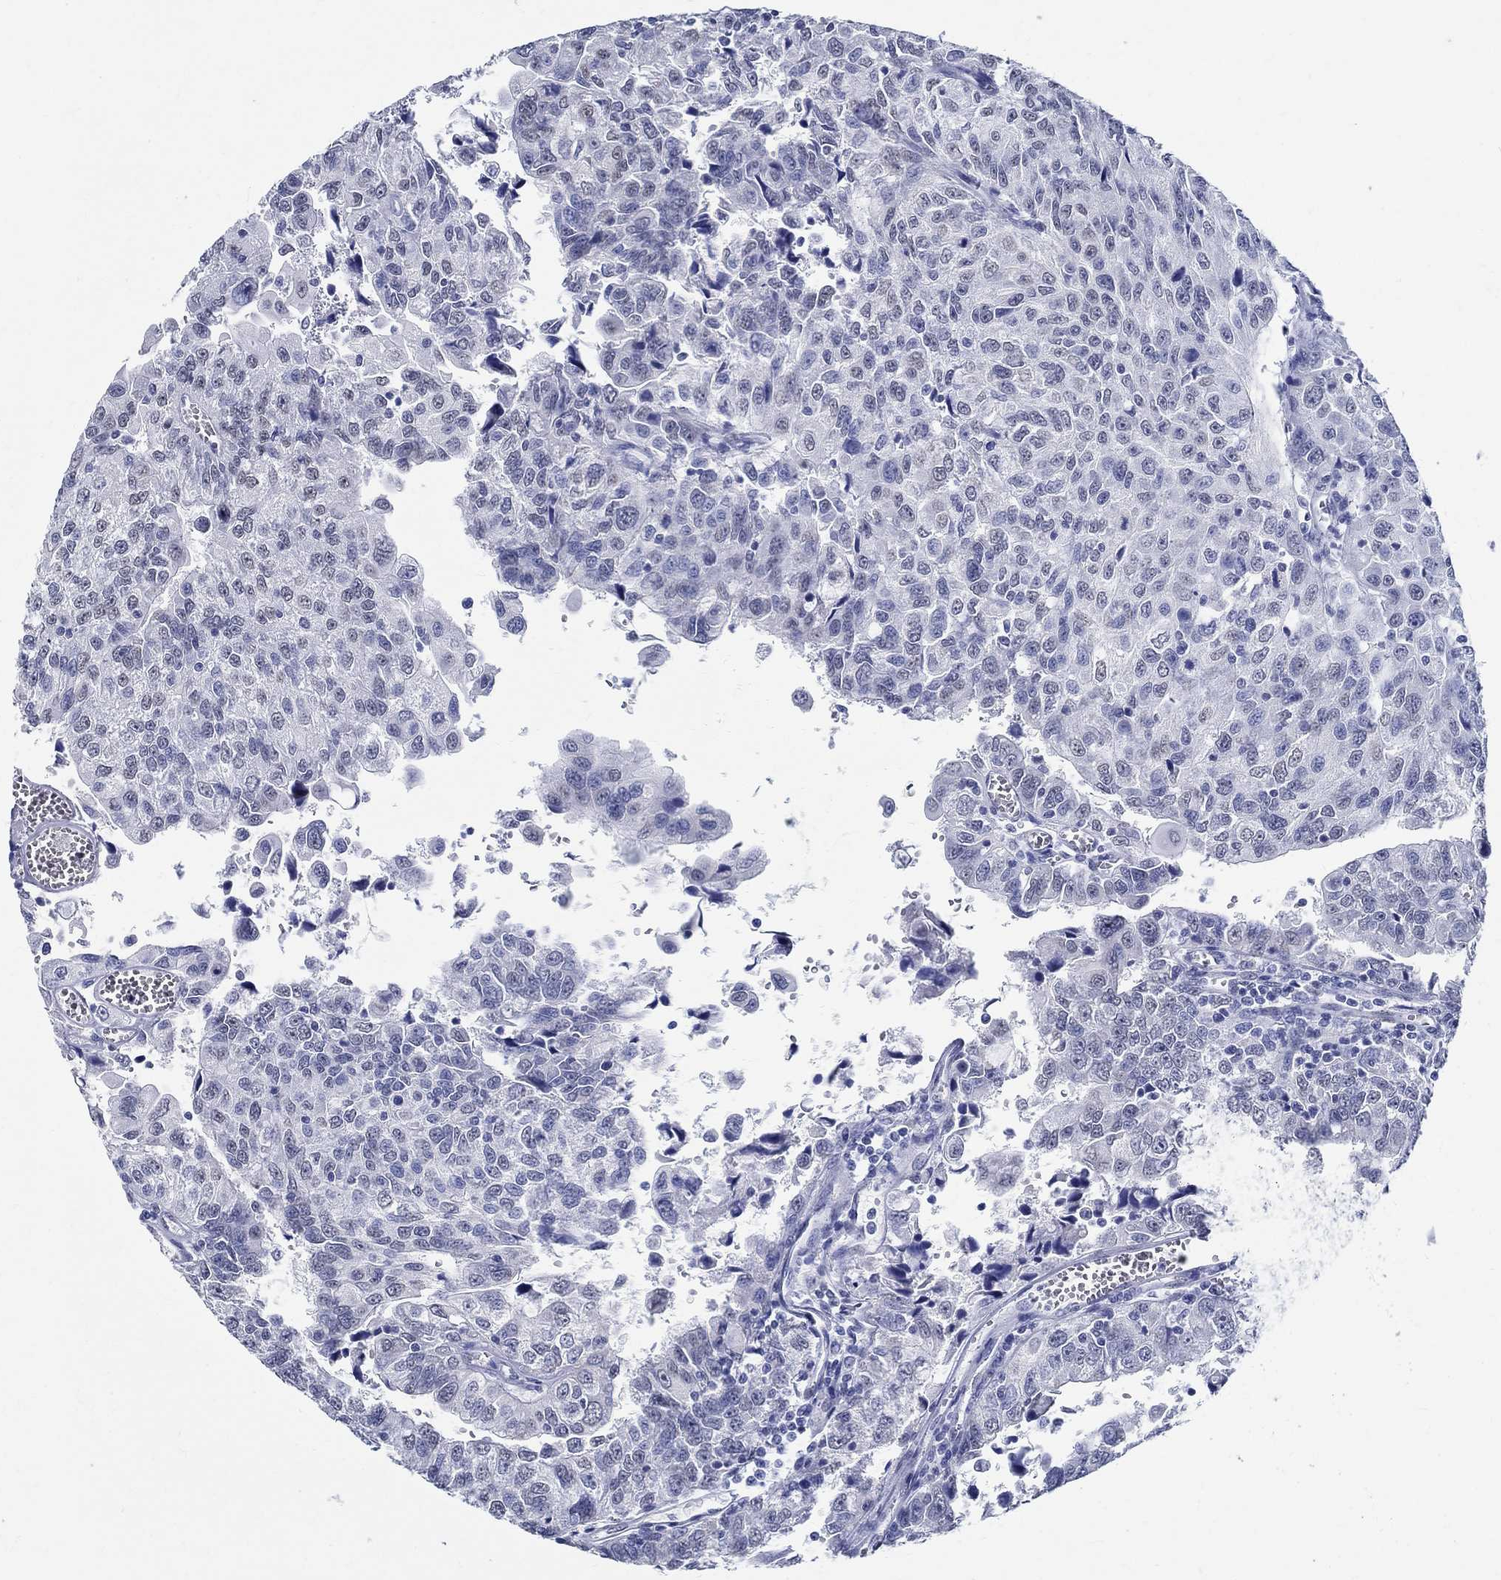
{"staining": {"intensity": "negative", "quantity": "none", "location": "none"}, "tissue": "urothelial cancer", "cell_type": "Tumor cells", "image_type": "cancer", "snomed": [{"axis": "morphology", "description": "Urothelial carcinoma, NOS"}, {"axis": "morphology", "description": "Urothelial carcinoma, High grade"}, {"axis": "topography", "description": "Urinary bladder"}], "caption": "Protein analysis of high-grade urothelial carcinoma exhibits no significant expression in tumor cells. Brightfield microscopy of immunohistochemistry (IHC) stained with DAB (brown) and hematoxylin (blue), captured at high magnification.", "gene": "TSPAN16", "patient": {"sex": "female", "age": 73}}